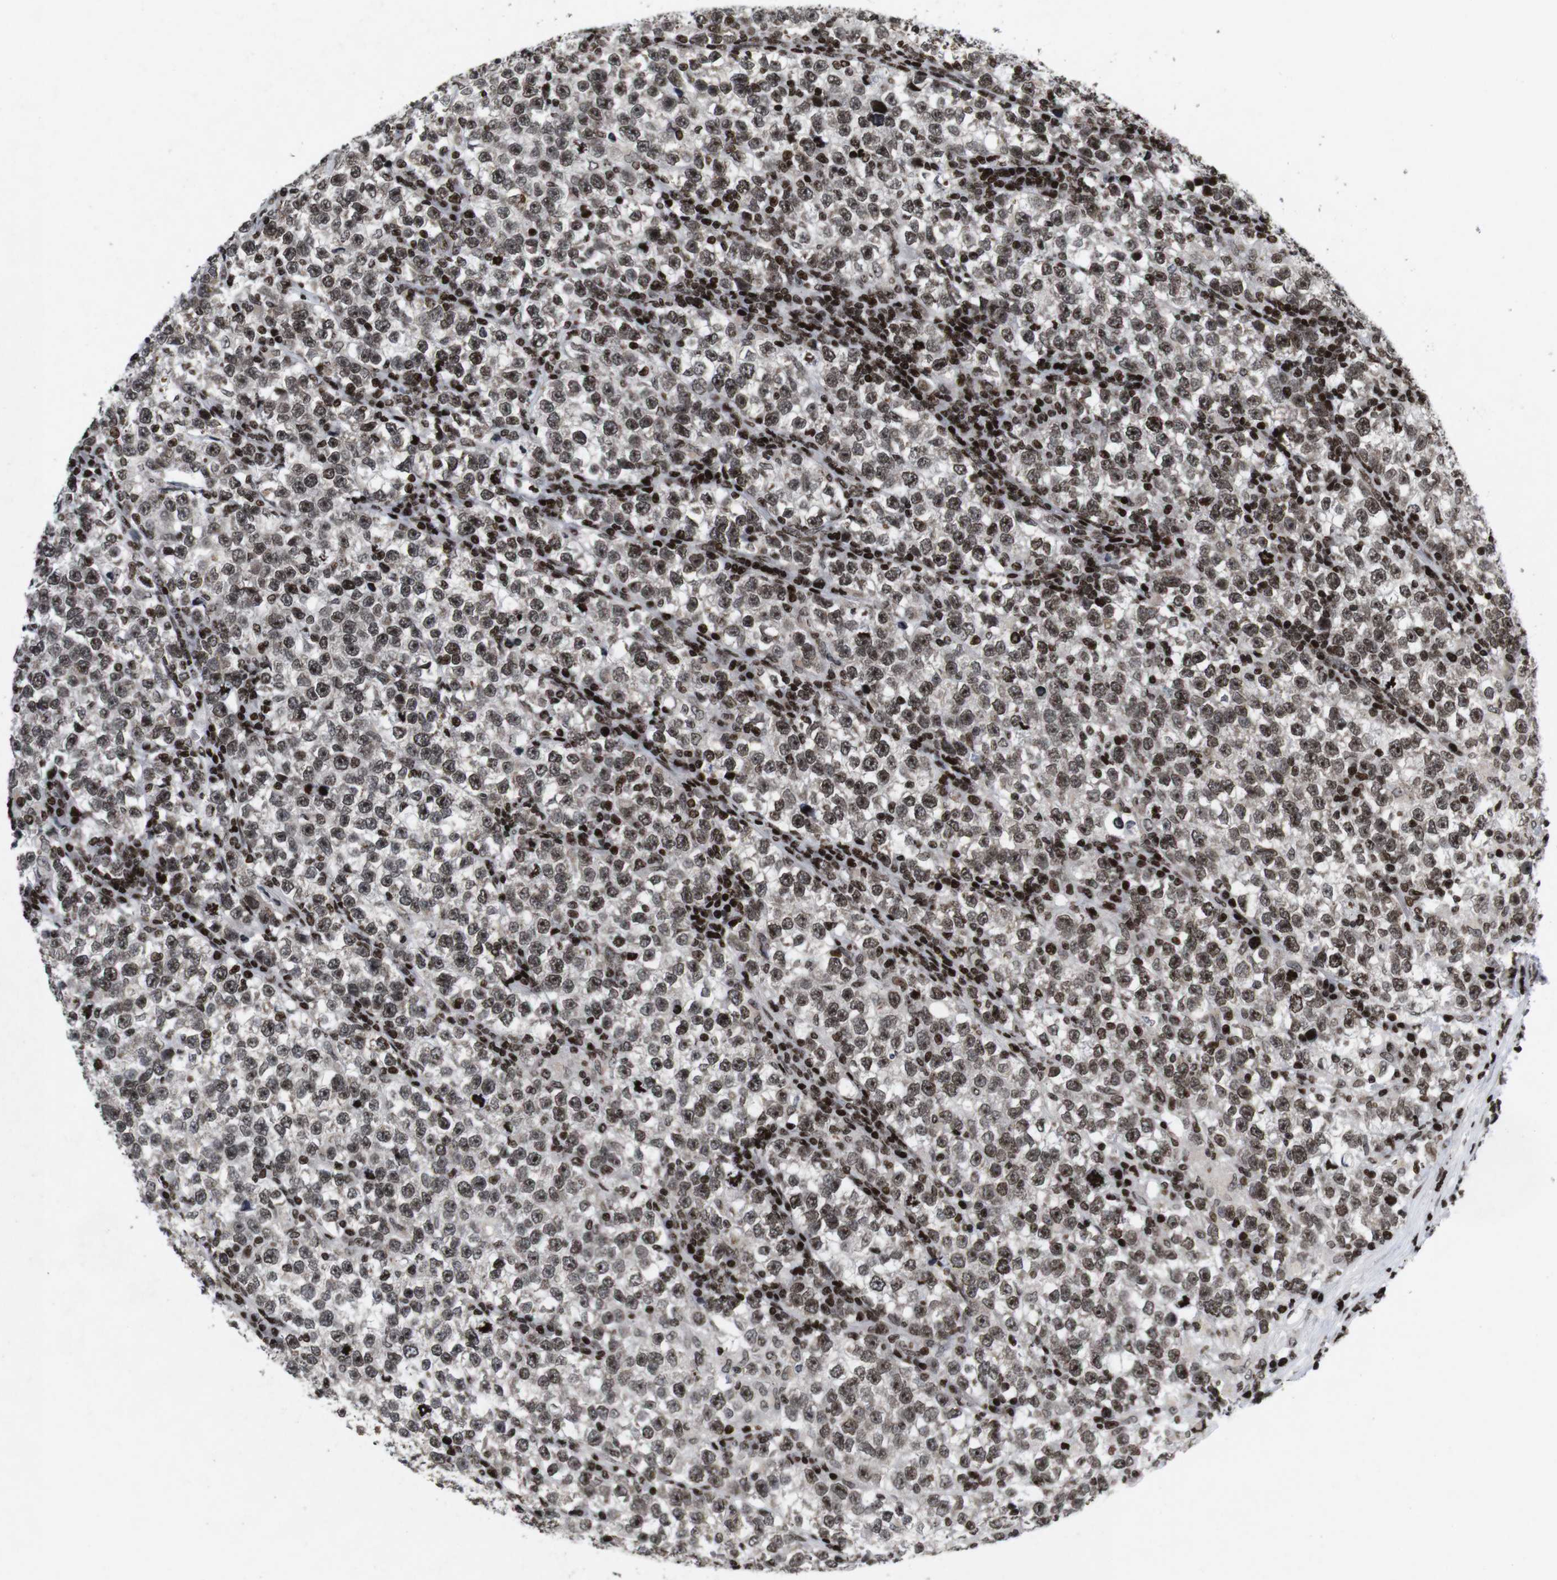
{"staining": {"intensity": "moderate", "quantity": ">75%", "location": "nuclear"}, "tissue": "testis cancer", "cell_type": "Tumor cells", "image_type": "cancer", "snomed": [{"axis": "morphology", "description": "Normal tissue, NOS"}, {"axis": "morphology", "description": "Seminoma, NOS"}, {"axis": "topography", "description": "Testis"}], "caption": "Moderate nuclear expression is identified in approximately >75% of tumor cells in testis cancer.", "gene": "MAGEH1", "patient": {"sex": "male", "age": 43}}